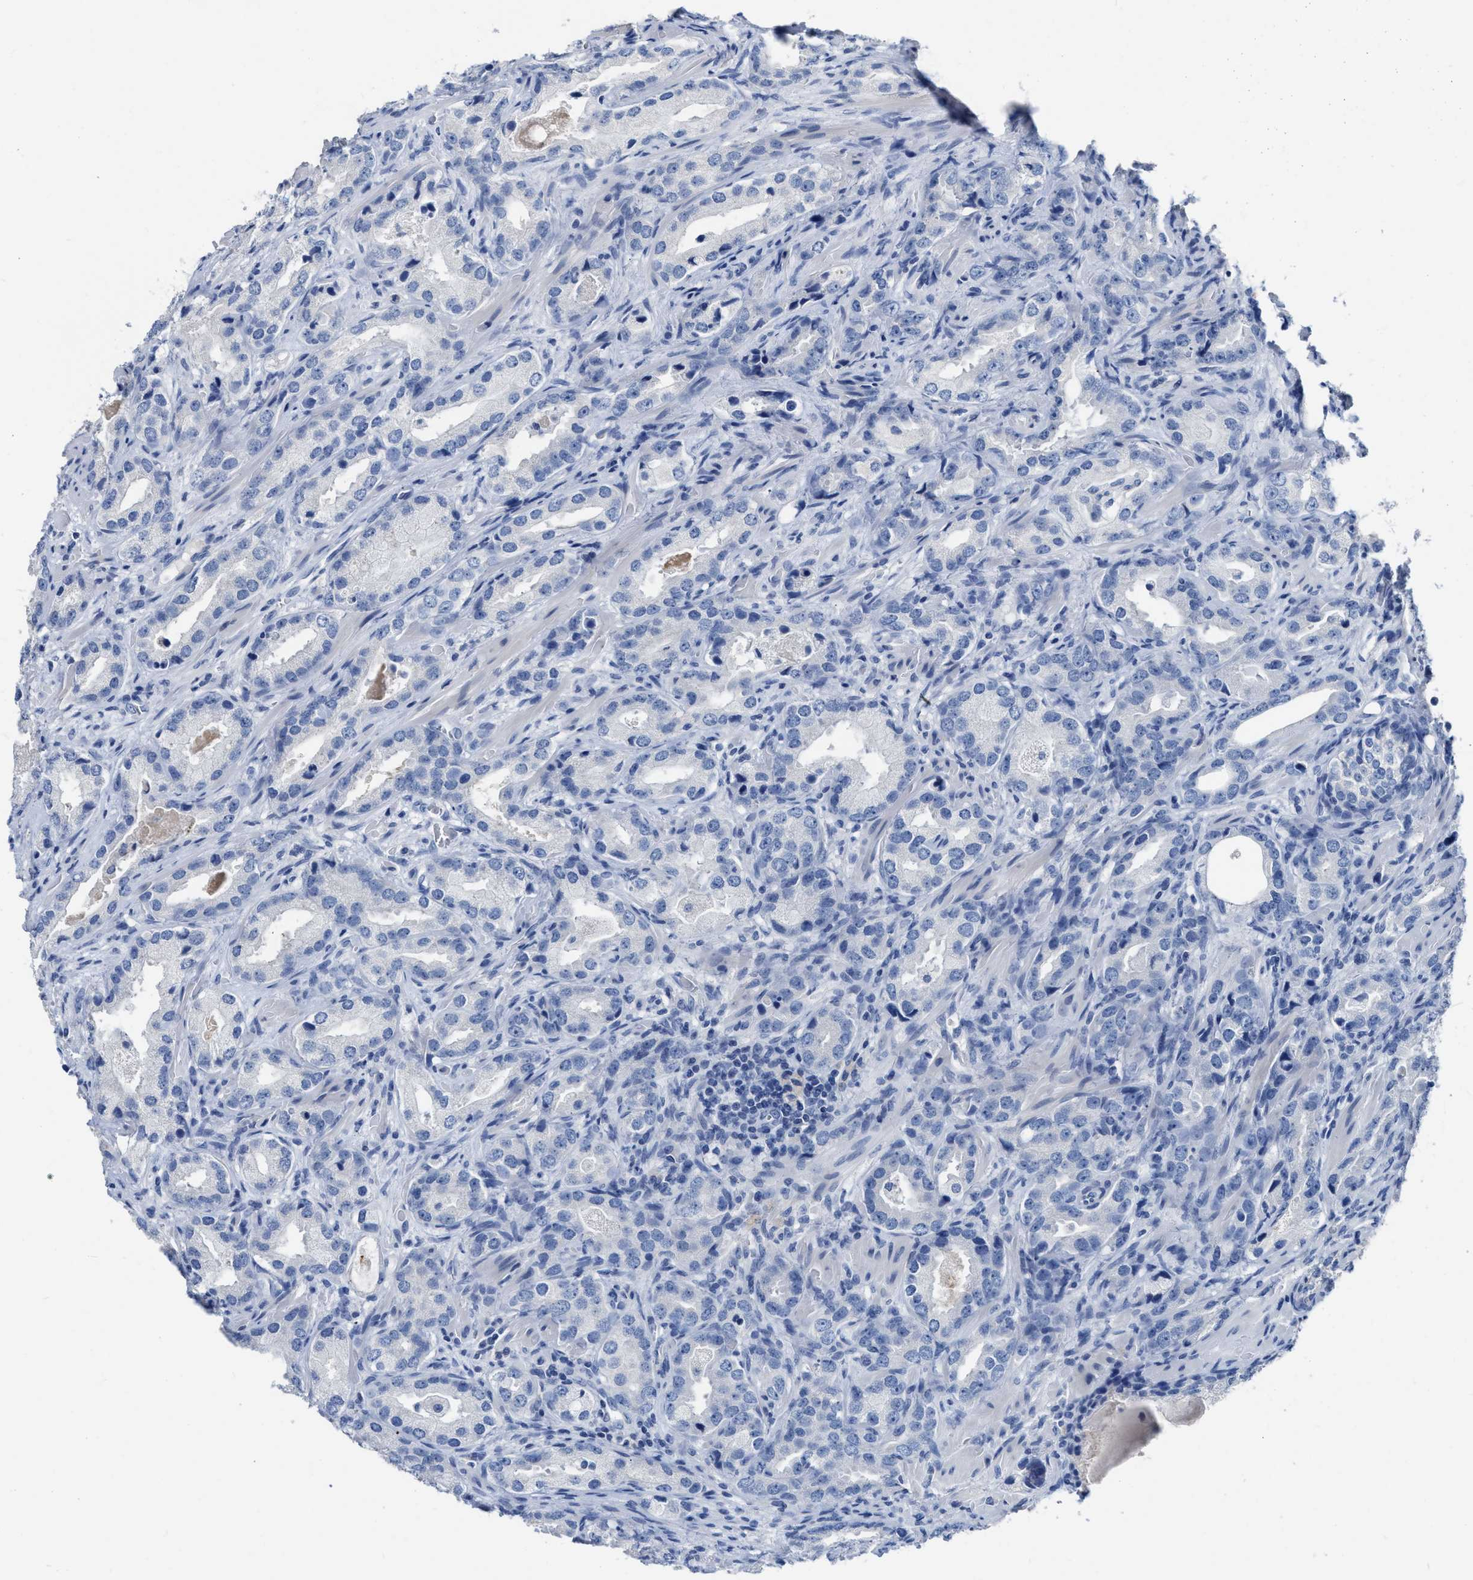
{"staining": {"intensity": "negative", "quantity": "none", "location": "none"}, "tissue": "prostate cancer", "cell_type": "Tumor cells", "image_type": "cancer", "snomed": [{"axis": "morphology", "description": "Adenocarcinoma, High grade"}, {"axis": "topography", "description": "Prostate"}], "caption": "This is an immunohistochemistry (IHC) histopathology image of human prostate cancer. There is no positivity in tumor cells.", "gene": "CEACAM5", "patient": {"sex": "male", "age": 63}}